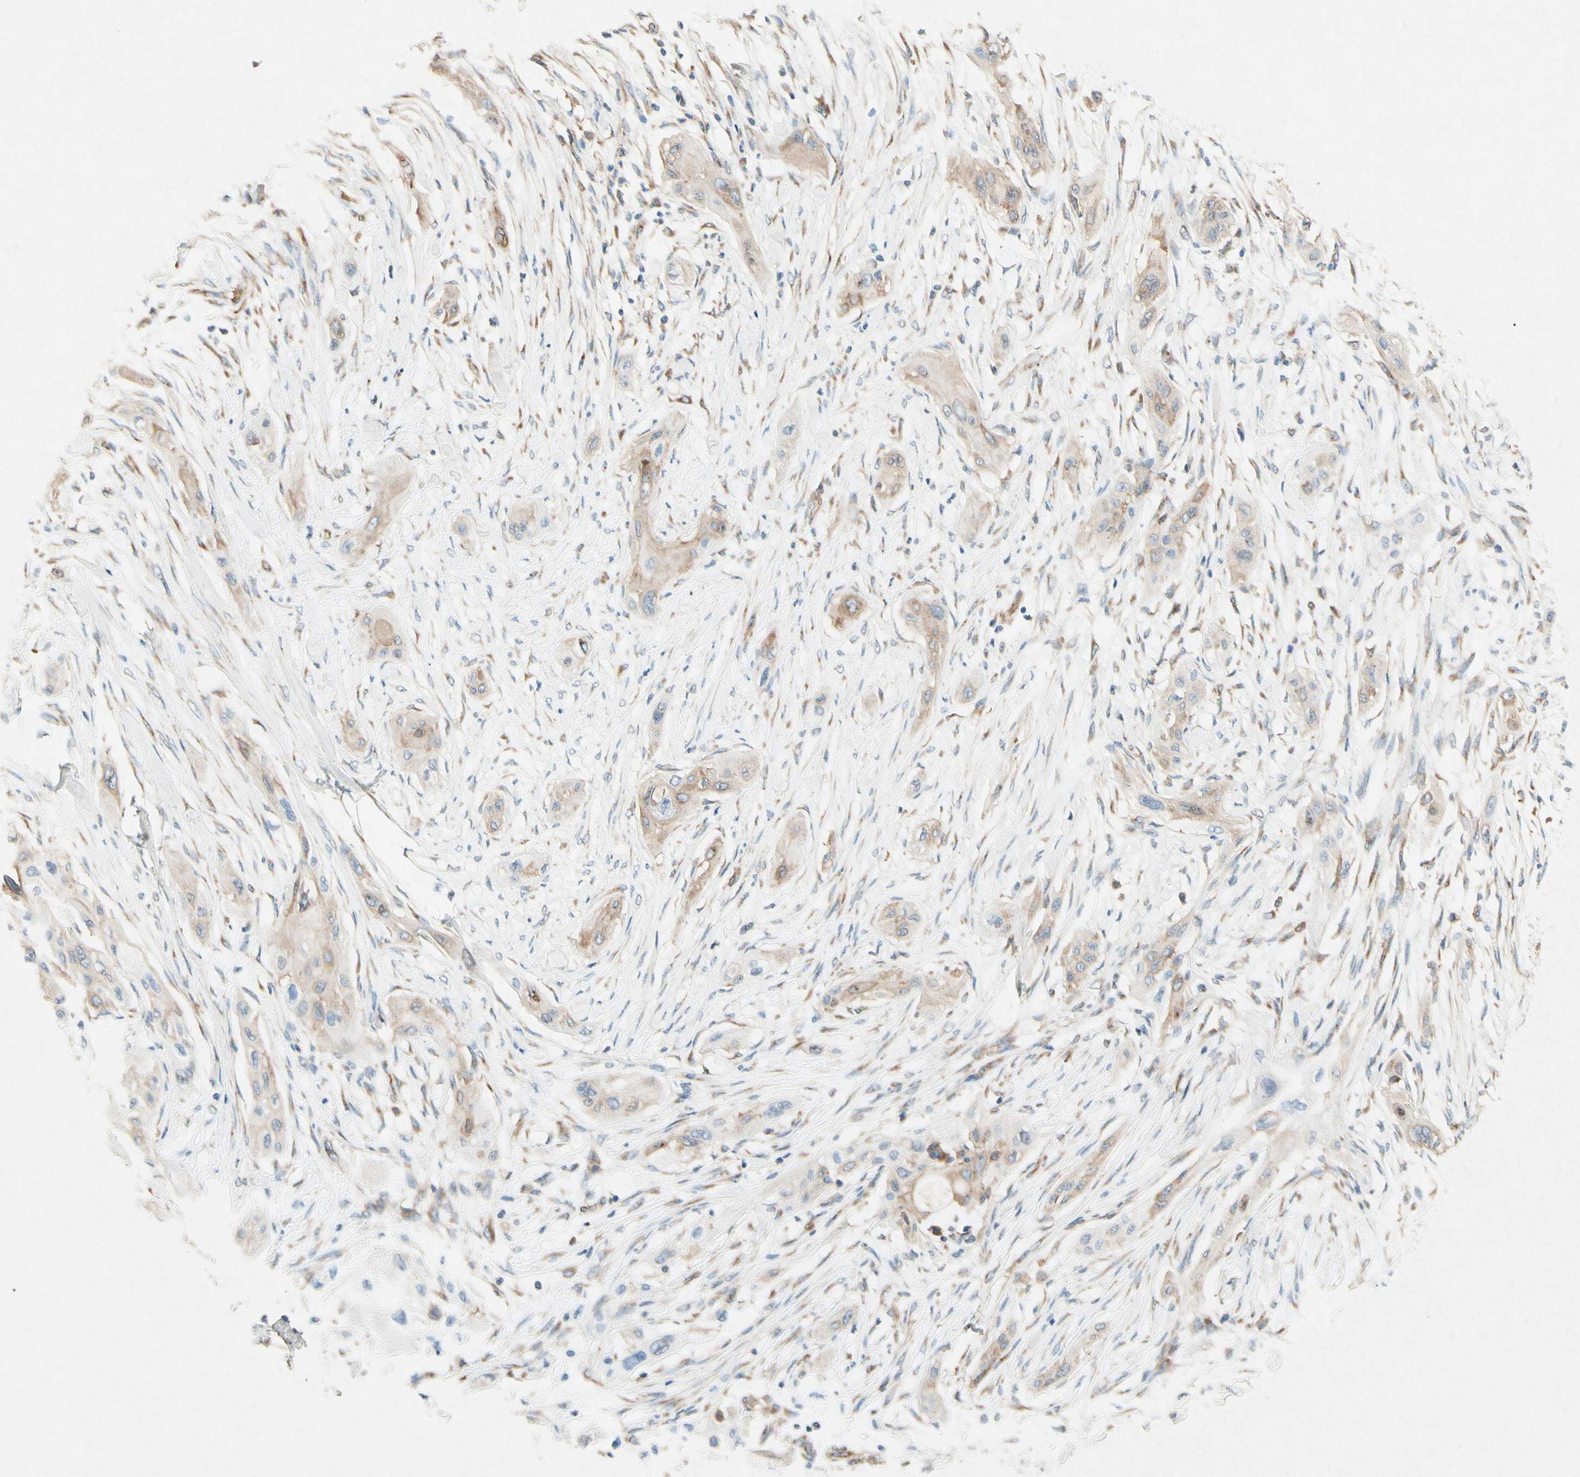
{"staining": {"intensity": "weak", "quantity": ">75%", "location": "cytoplasmic/membranous"}, "tissue": "lung cancer", "cell_type": "Tumor cells", "image_type": "cancer", "snomed": [{"axis": "morphology", "description": "Squamous cell carcinoma, NOS"}, {"axis": "topography", "description": "Lung"}], "caption": "A histopathology image of squamous cell carcinoma (lung) stained for a protein displays weak cytoplasmic/membranous brown staining in tumor cells.", "gene": "PABPC1", "patient": {"sex": "female", "age": 47}}